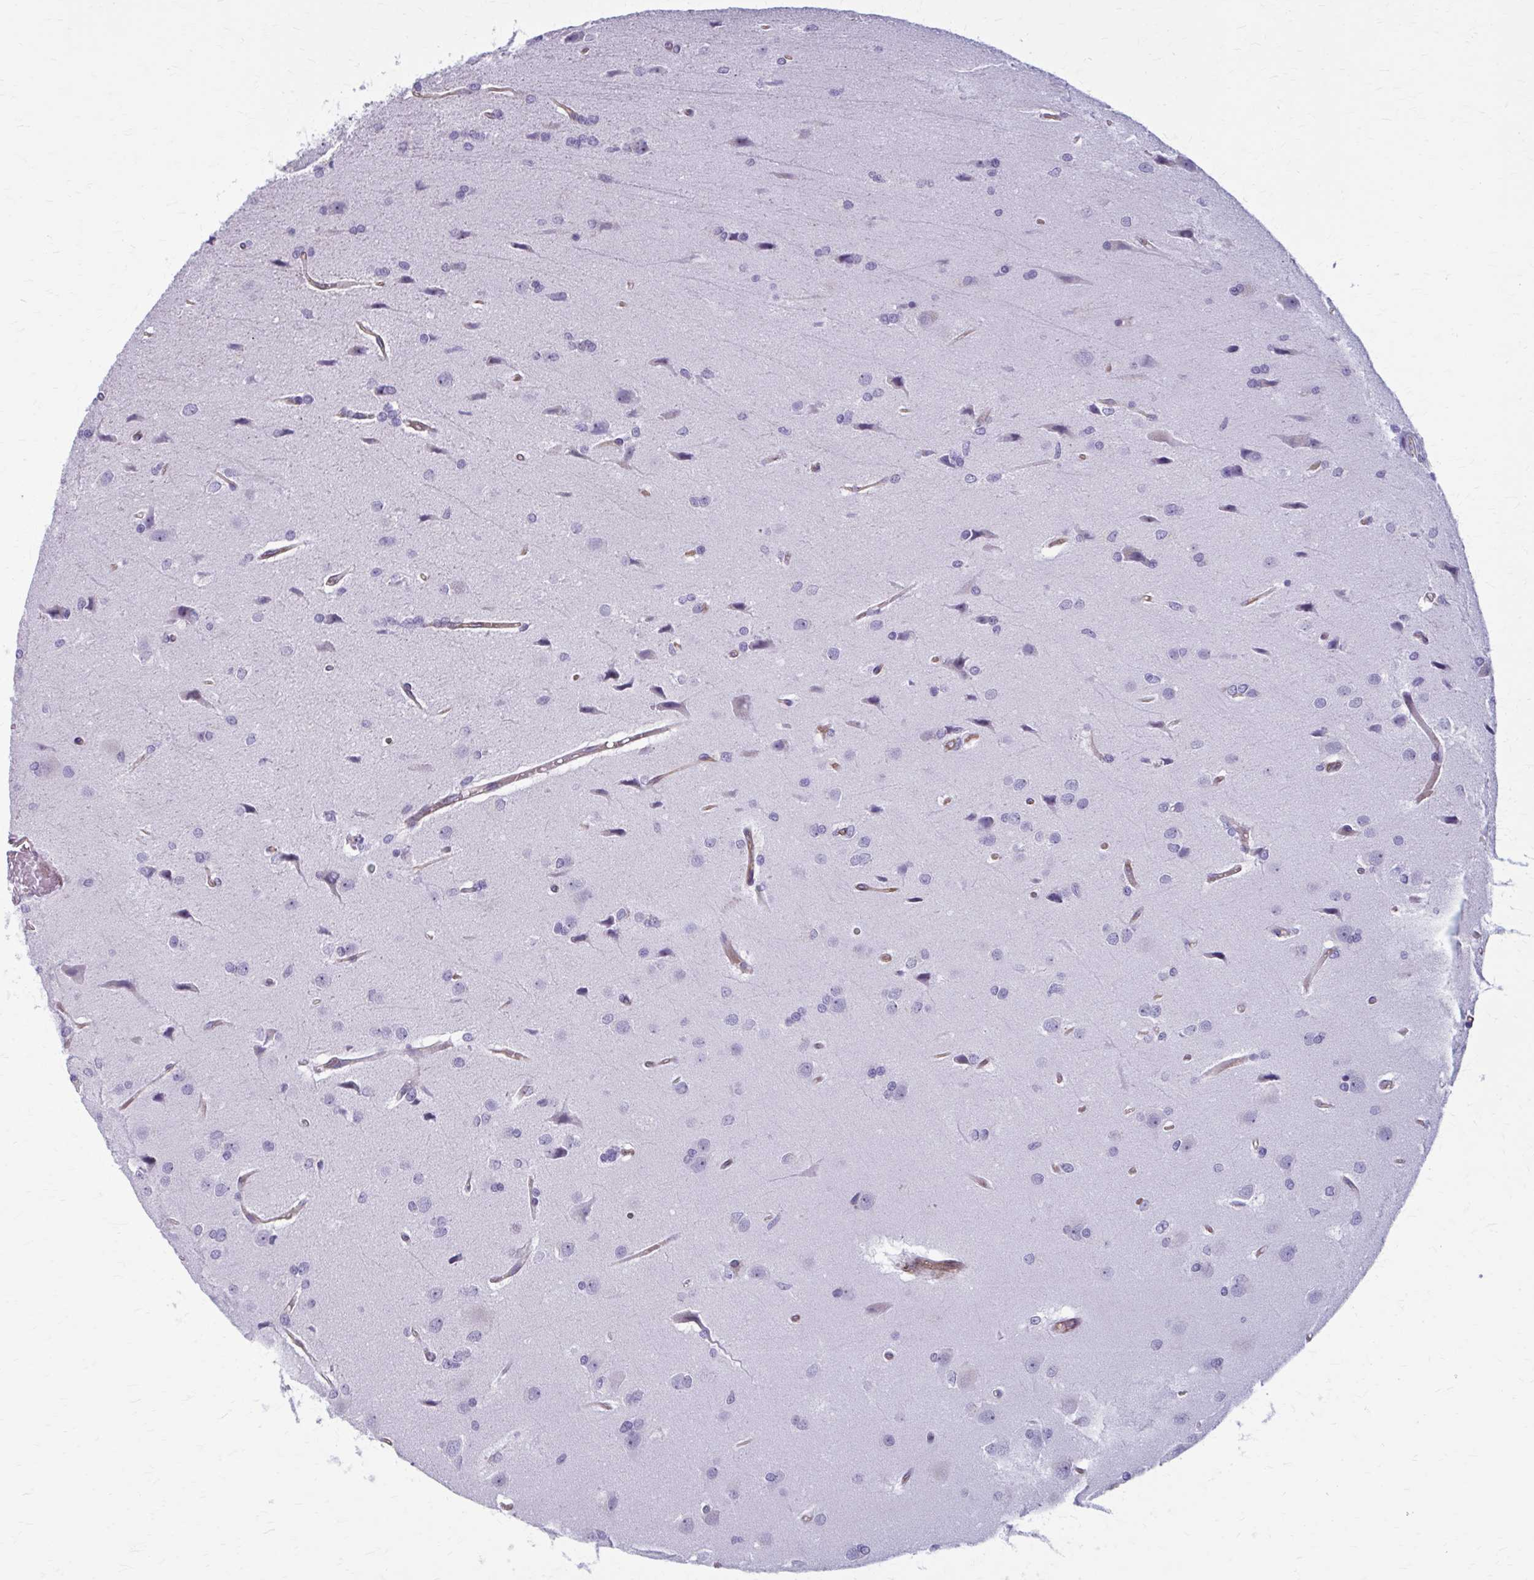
{"staining": {"intensity": "negative", "quantity": "none", "location": "none"}, "tissue": "glioma", "cell_type": "Tumor cells", "image_type": "cancer", "snomed": [{"axis": "morphology", "description": "Glioma, malignant, High grade"}, {"axis": "topography", "description": "Brain"}], "caption": "The histopathology image reveals no significant staining in tumor cells of glioma. (DAB (3,3'-diaminobenzidine) immunohistochemistry with hematoxylin counter stain).", "gene": "ZDHHC7", "patient": {"sex": "female", "age": 70}}